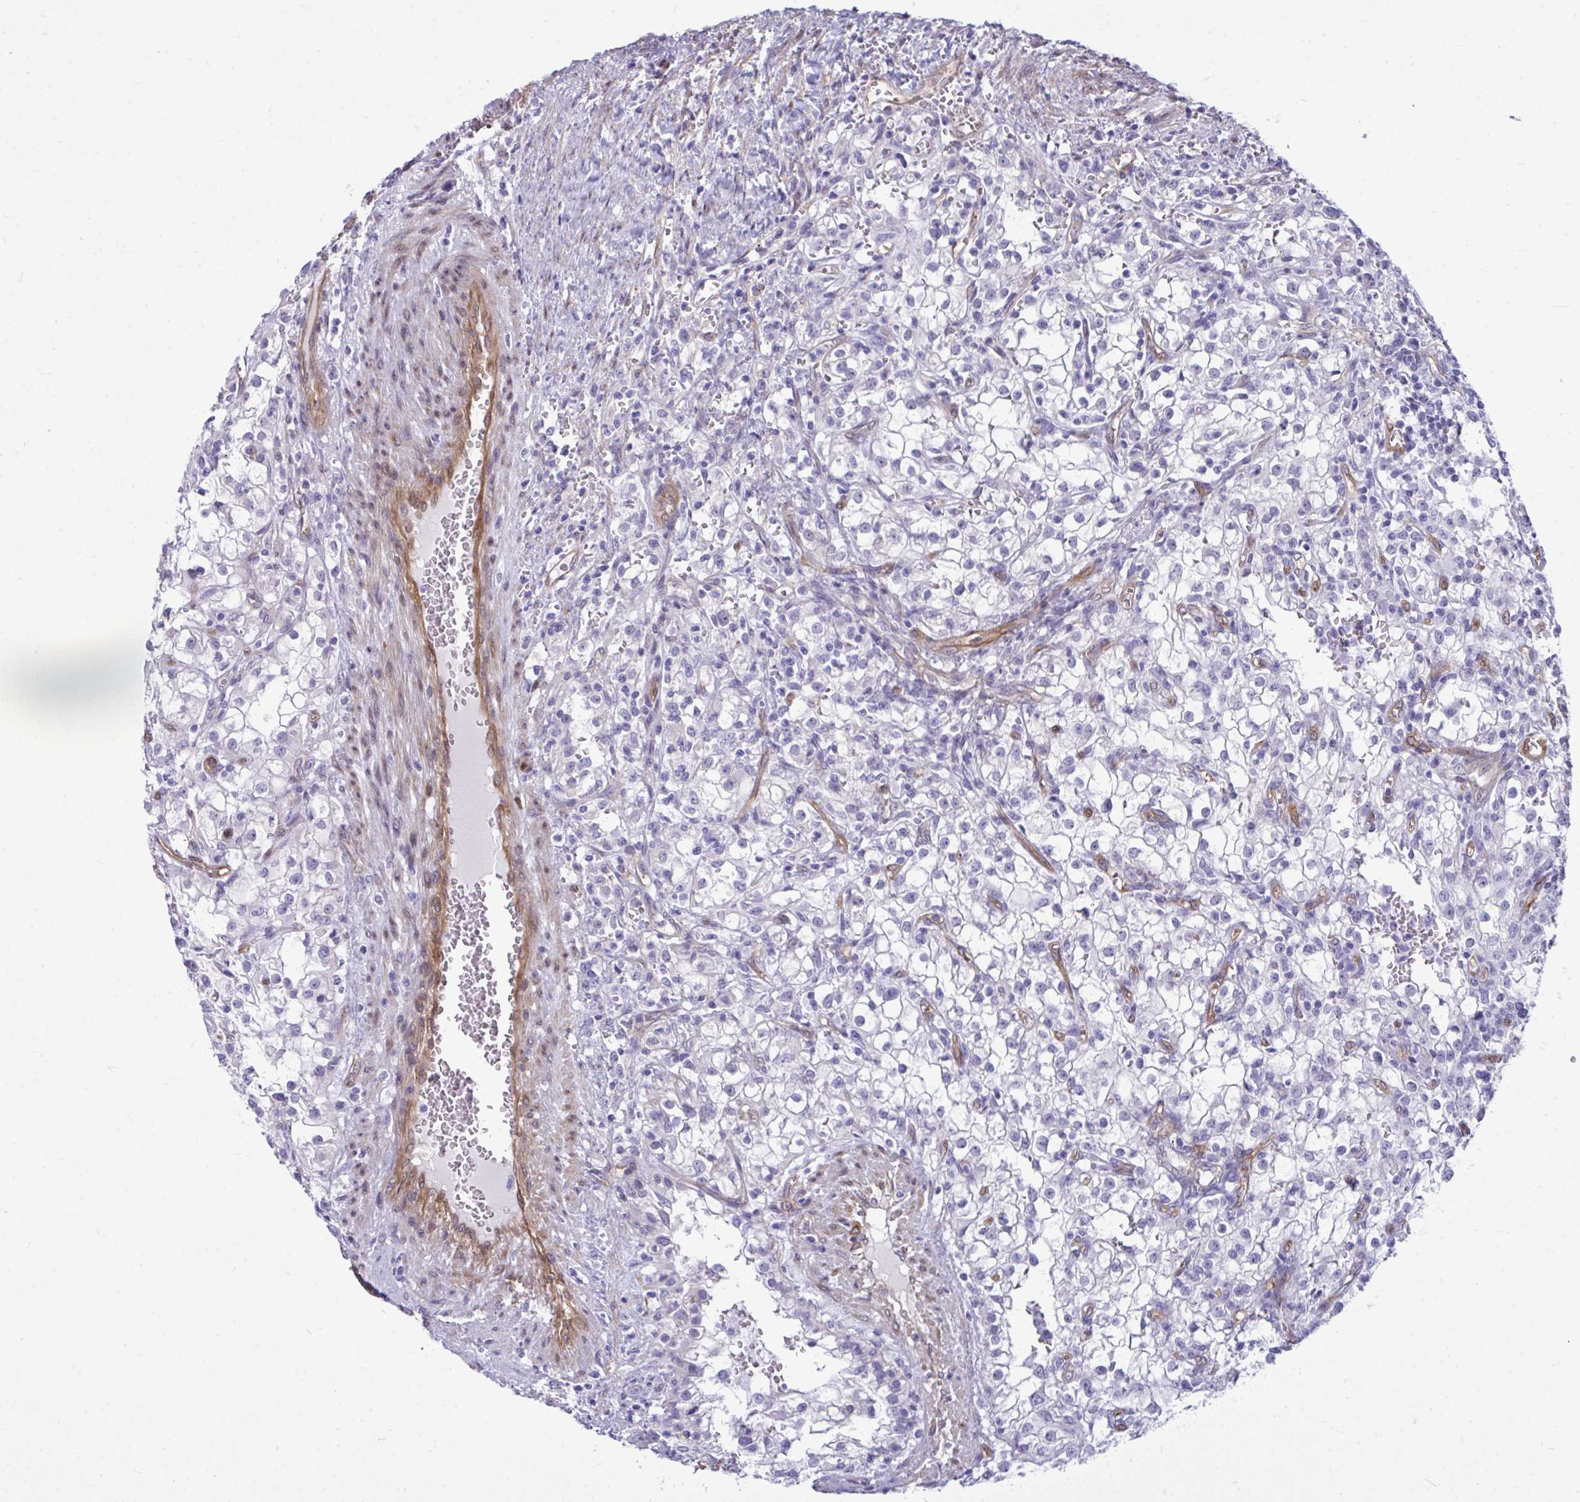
{"staining": {"intensity": "negative", "quantity": "none", "location": "none"}, "tissue": "renal cancer", "cell_type": "Tumor cells", "image_type": "cancer", "snomed": [{"axis": "morphology", "description": "Adenocarcinoma, NOS"}, {"axis": "topography", "description": "Kidney"}], "caption": "Immunohistochemistry (IHC) image of neoplastic tissue: renal cancer stained with DAB exhibits no significant protein staining in tumor cells. (Stains: DAB immunohistochemistry (IHC) with hematoxylin counter stain, Microscopy: brightfield microscopy at high magnification).", "gene": "LIMS2", "patient": {"sex": "female", "age": 74}}